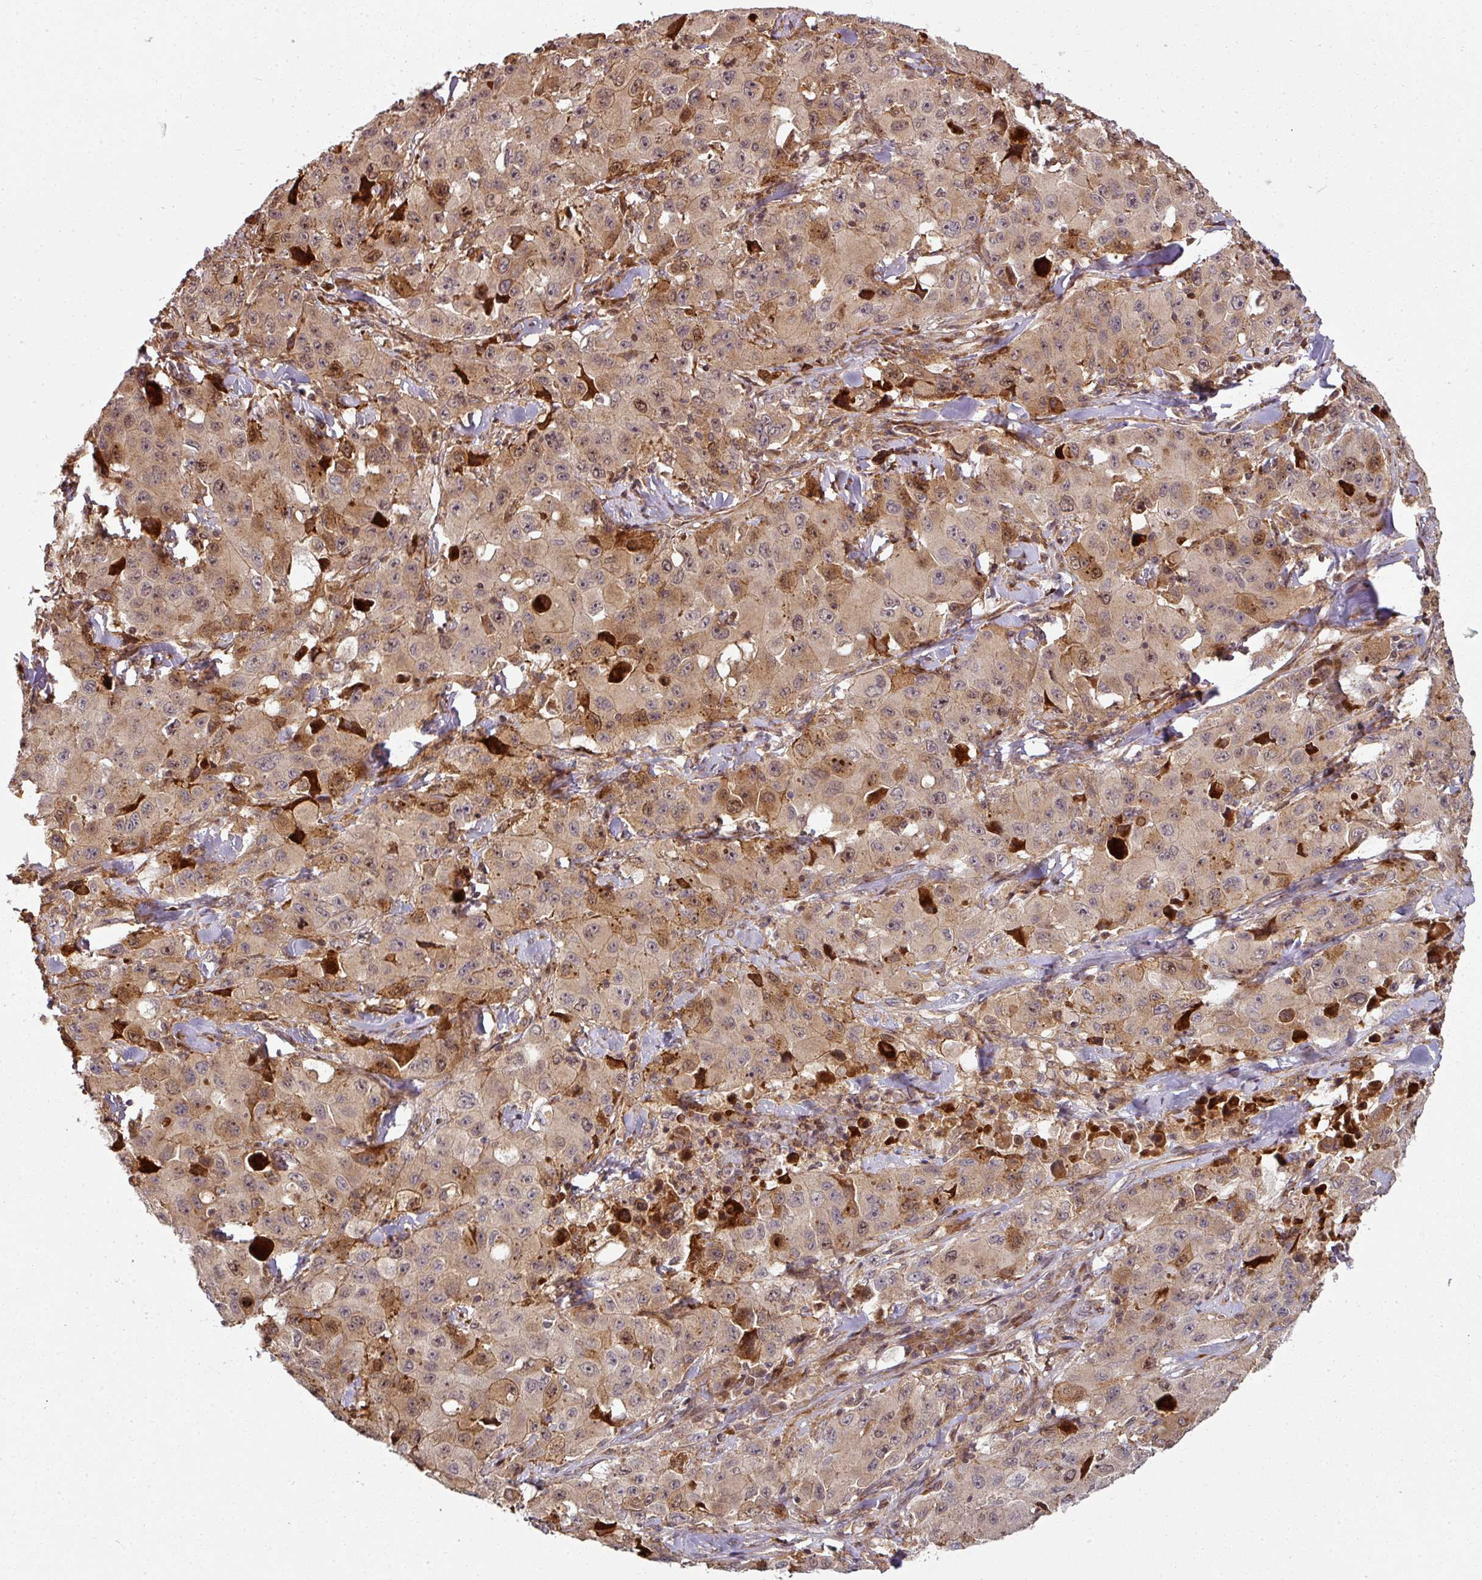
{"staining": {"intensity": "strong", "quantity": "25%-75%", "location": "cytoplasmic/membranous,nuclear"}, "tissue": "lung cancer", "cell_type": "Tumor cells", "image_type": "cancer", "snomed": [{"axis": "morphology", "description": "Squamous cell carcinoma, NOS"}, {"axis": "topography", "description": "Lung"}], "caption": "A high-resolution photomicrograph shows immunohistochemistry (IHC) staining of squamous cell carcinoma (lung), which reveals strong cytoplasmic/membranous and nuclear staining in about 25%-75% of tumor cells.", "gene": "ATAT1", "patient": {"sex": "male", "age": 63}}